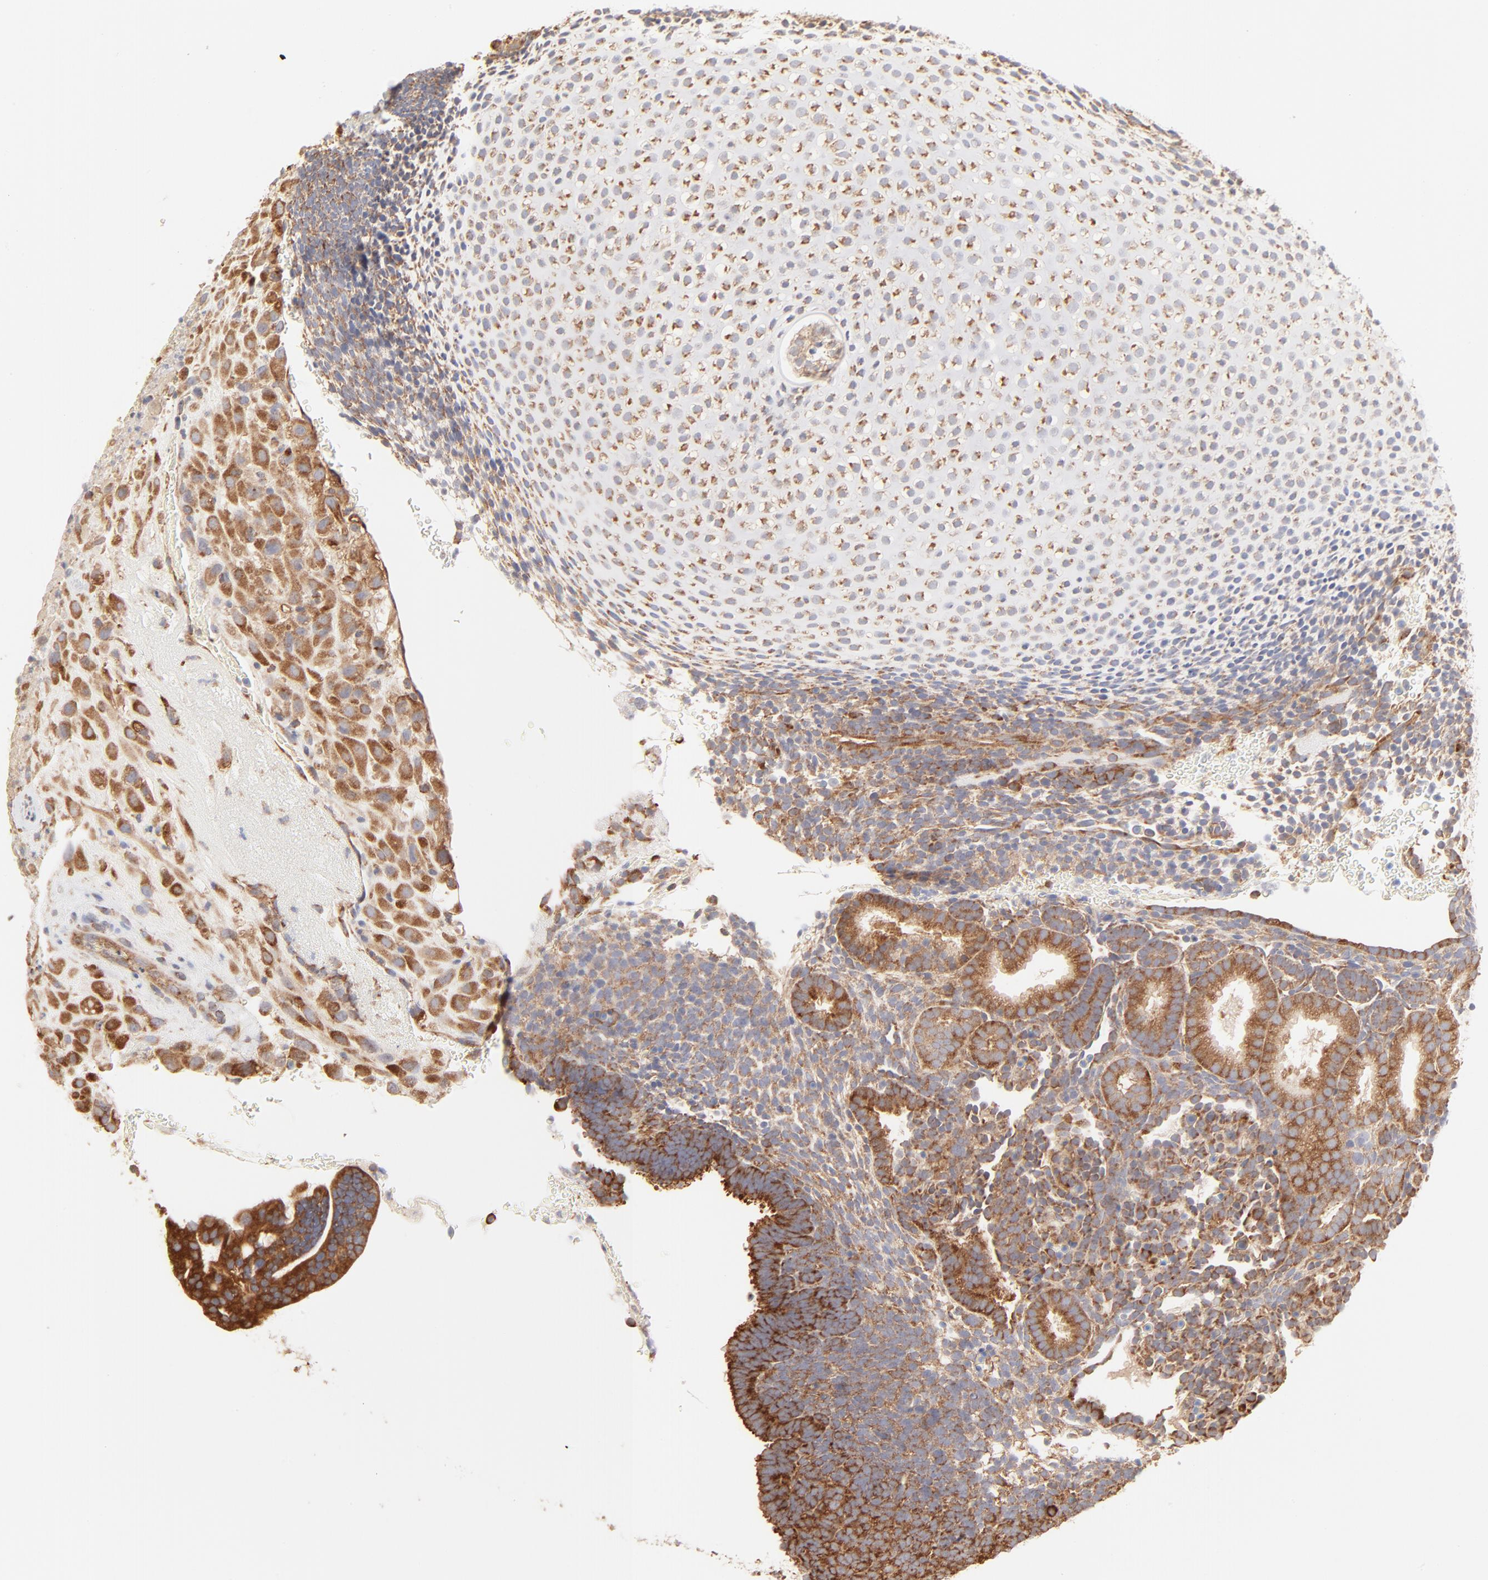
{"staining": {"intensity": "moderate", "quantity": ">75%", "location": "cytoplasmic/membranous"}, "tissue": "placenta", "cell_type": "Decidual cells", "image_type": "normal", "snomed": [{"axis": "morphology", "description": "Normal tissue, NOS"}, {"axis": "topography", "description": "Placenta"}], "caption": "A brown stain shows moderate cytoplasmic/membranous expression of a protein in decidual cells of benign human placenta.", "gene": "RPS20", "patient": {"sex": "female", "age": 19}}